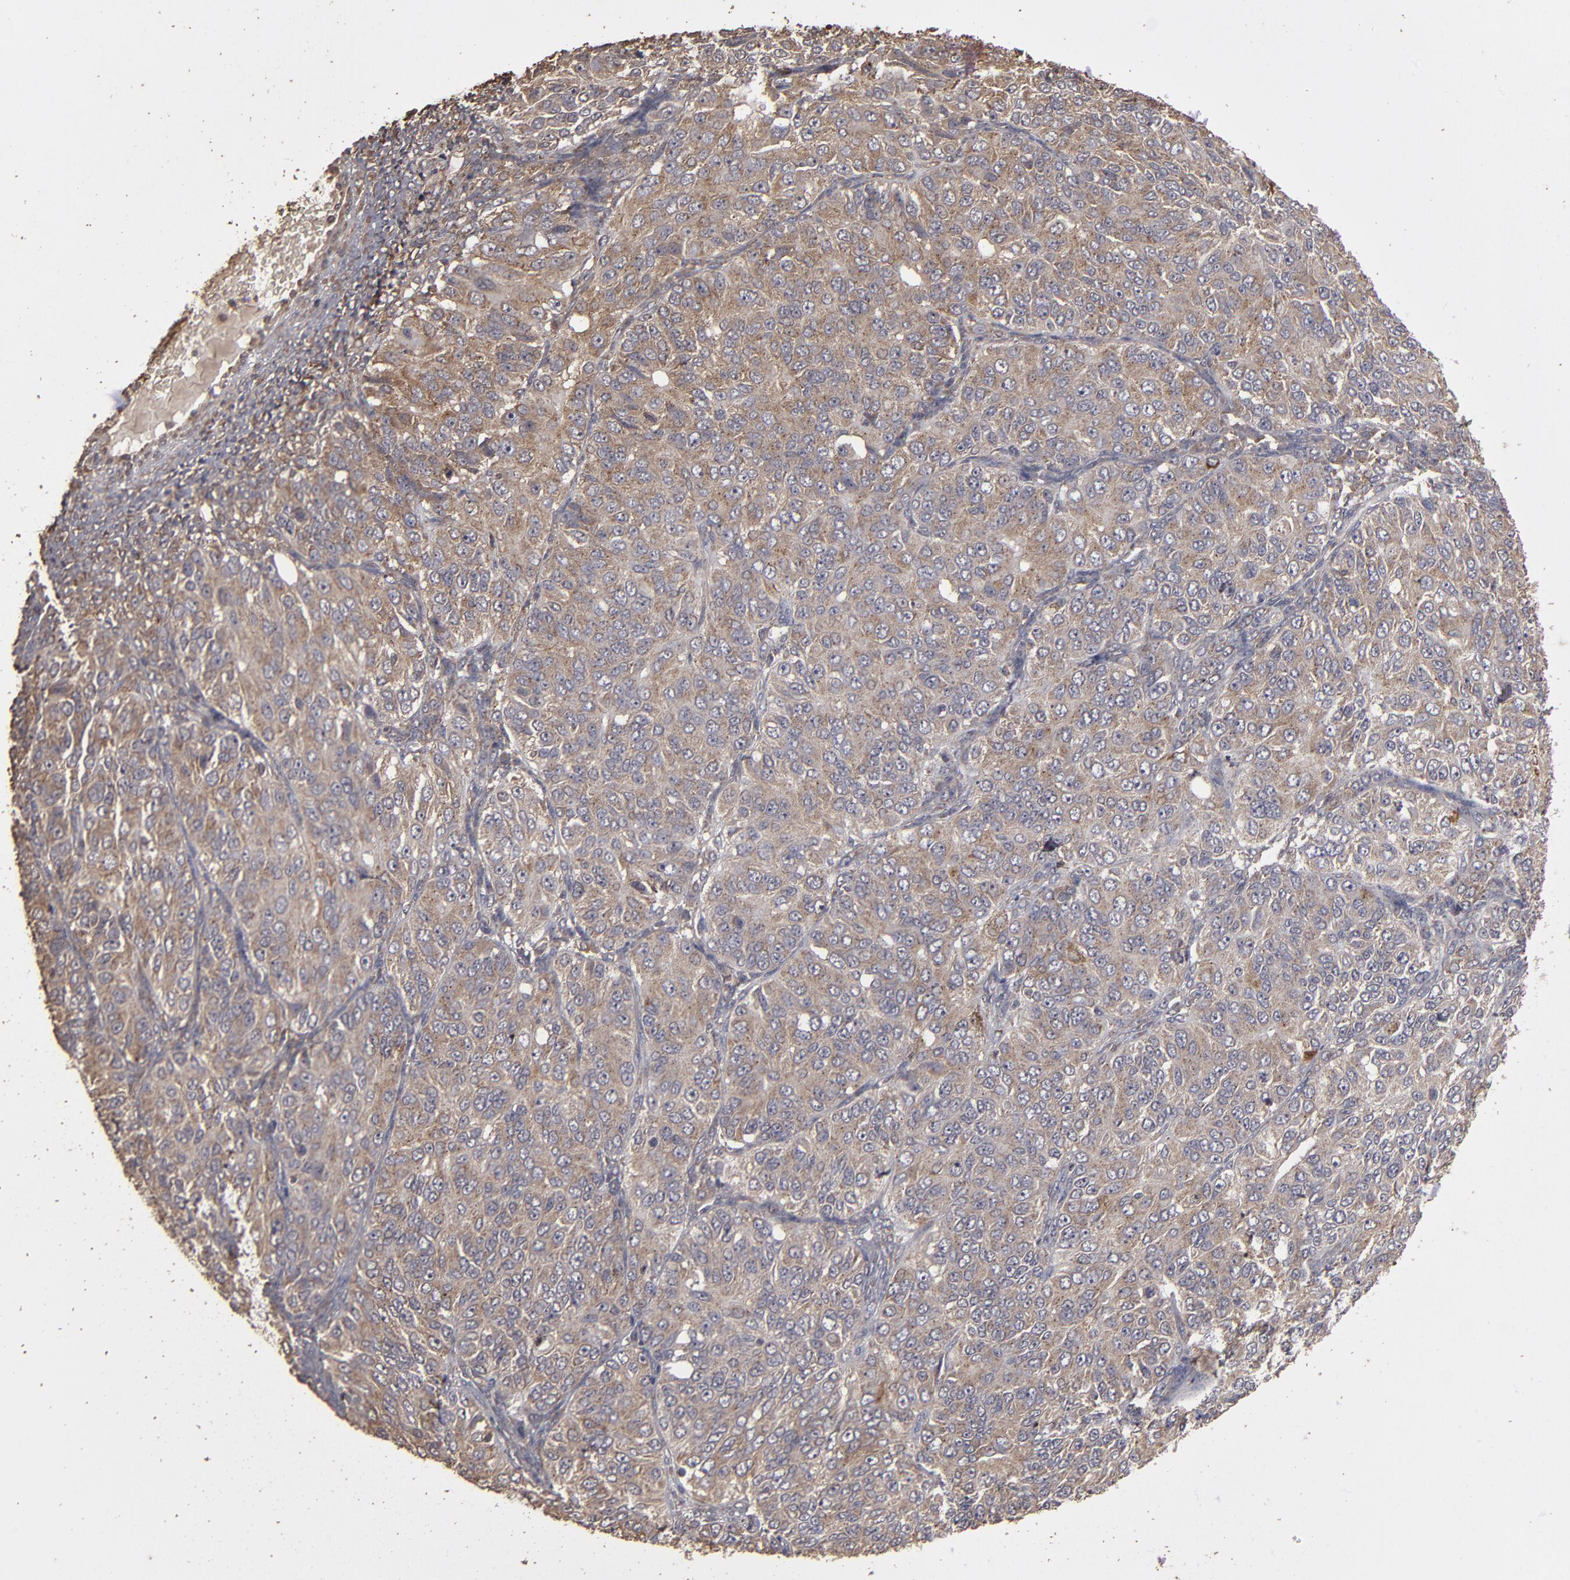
{"staining": {"intensity": "weak", "quantity": ">75%", "location": "cytoplasmic/membranous"}, "tissue": "ovarian cancer", "cell_type": "Tumor cells", "image_type": "cancer", "snomed": [{"axis": "morphology", "description": "Carcinoma, endometroid"}, {"axis": "topography", "description": "Ovary"}], "caption": "About >75% of tumor cells in ovarian endometroid carcinoma show weak cytoplasmic/membranous protein staining as visualized by brown immunohistochemical staining.", "gene": "MMP2", "patient": {"sex": "female", "age": 51}}